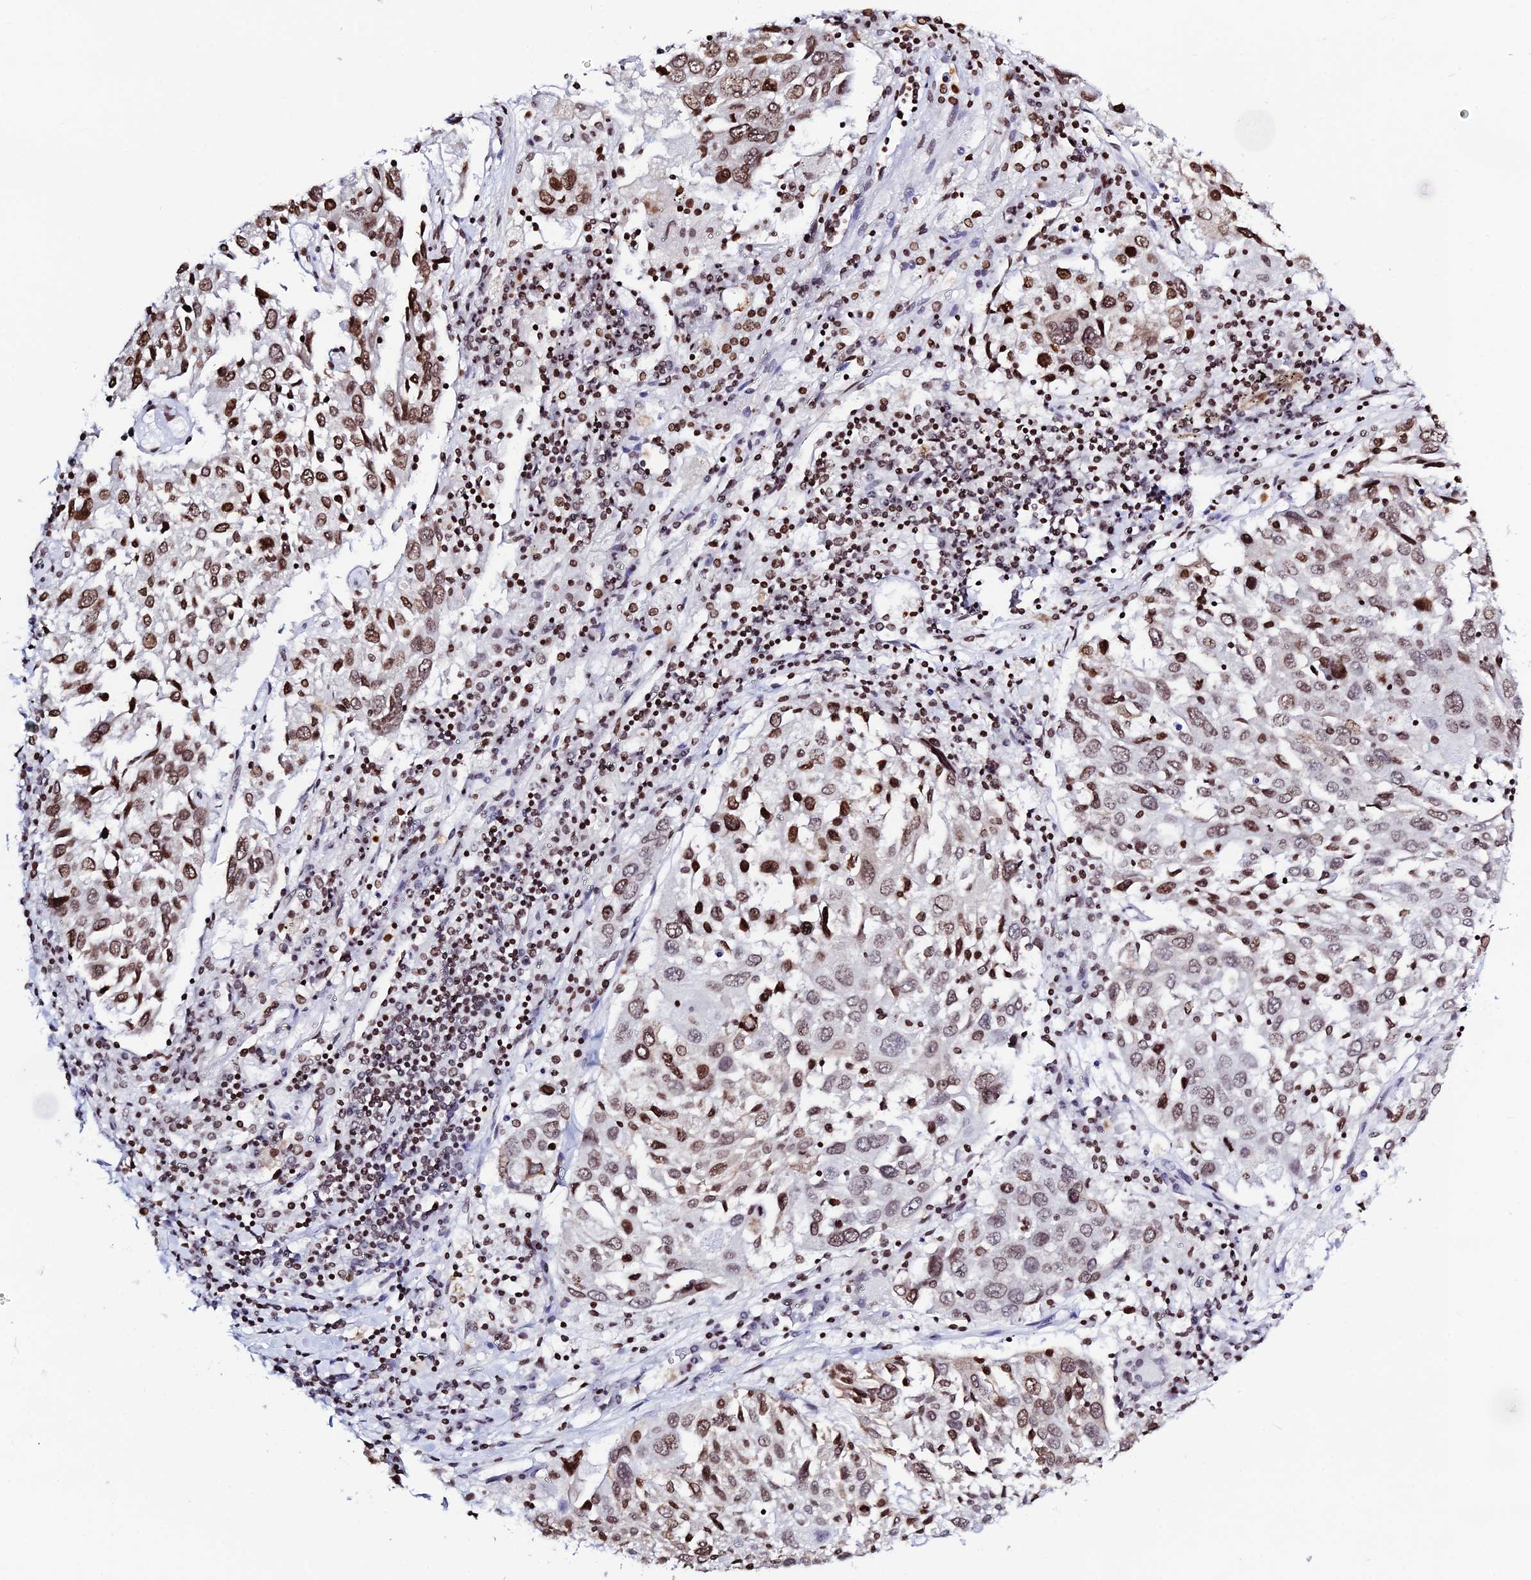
{"staining": {"intensity": "moderate", "quantity": ">75%", "location": "nuclear"}, "tissue": "lung cancer", "cell_type": "Tumor cells", "image_type": "cancer", "snomed": [{"axis": "morphology", "description": "Squamous cell carcinoma, NOS"}, {"axis": "topography", "description": "Lung"}], "caption": "A micrograph of human lung cancer (squamous cell carcinoma) stained for a protein exhibits moderate nuclear brown staining in tumor cells.", "gene": "MACROH2A2", "patient": {"sex": "male", "age": 65}}